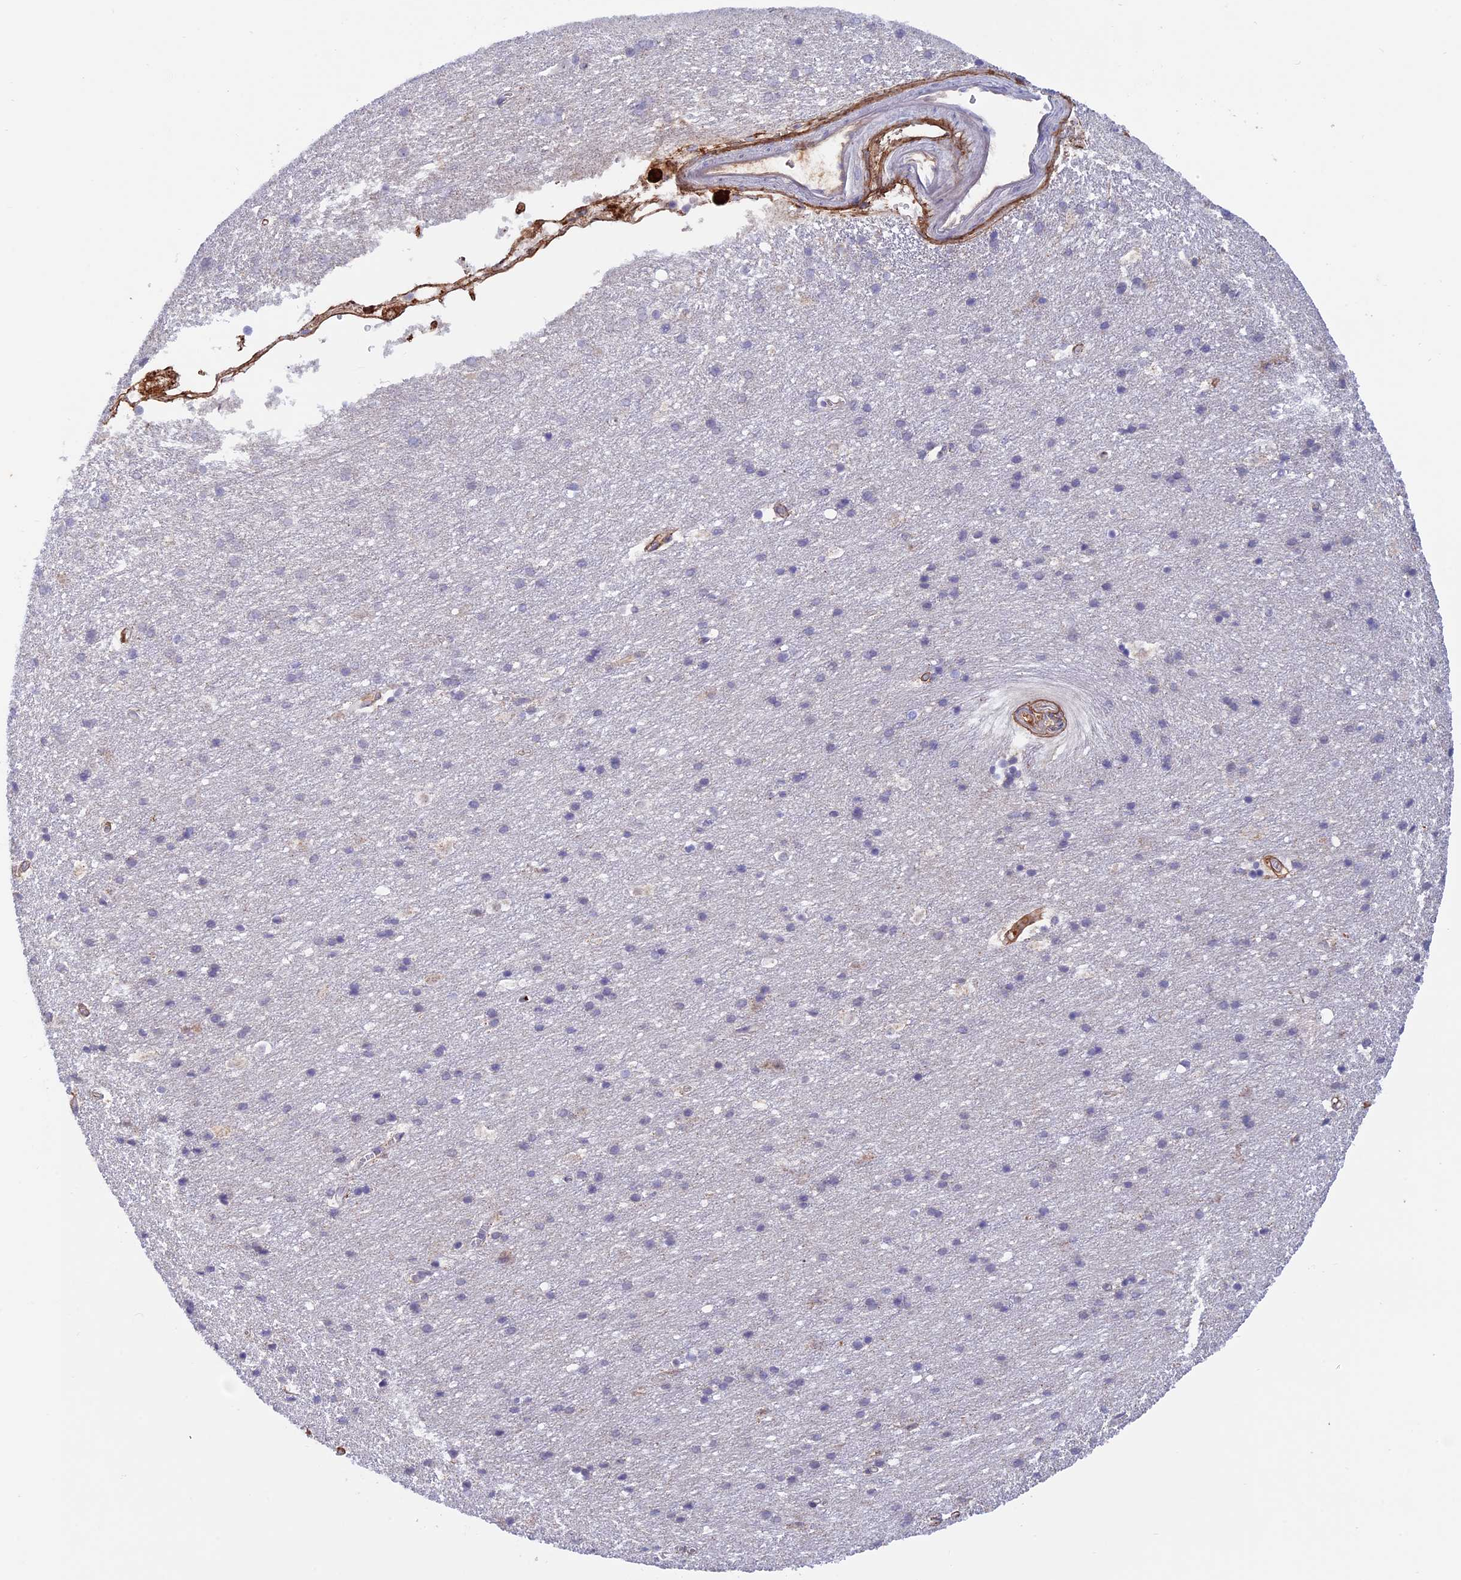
{"staining": {"intensity": "negative", "quantity": "none", "location": "none"}, "tissue": "cerebral cortex", "cell_type": "Endothelial cells", "image_type": "normal", "snomed": [{"axis": "morphology", "description": "Normal tissue, NOS"}, {"axis": "topography", "description": "Cerebral cortex"}], "caption": "Unremarkable cerebral cortex was stained to show a protein in brown. There is no significant expression in endothelial cells.", "gene": "COL4A3", "patient": {"sex": "male", "age": 54}}